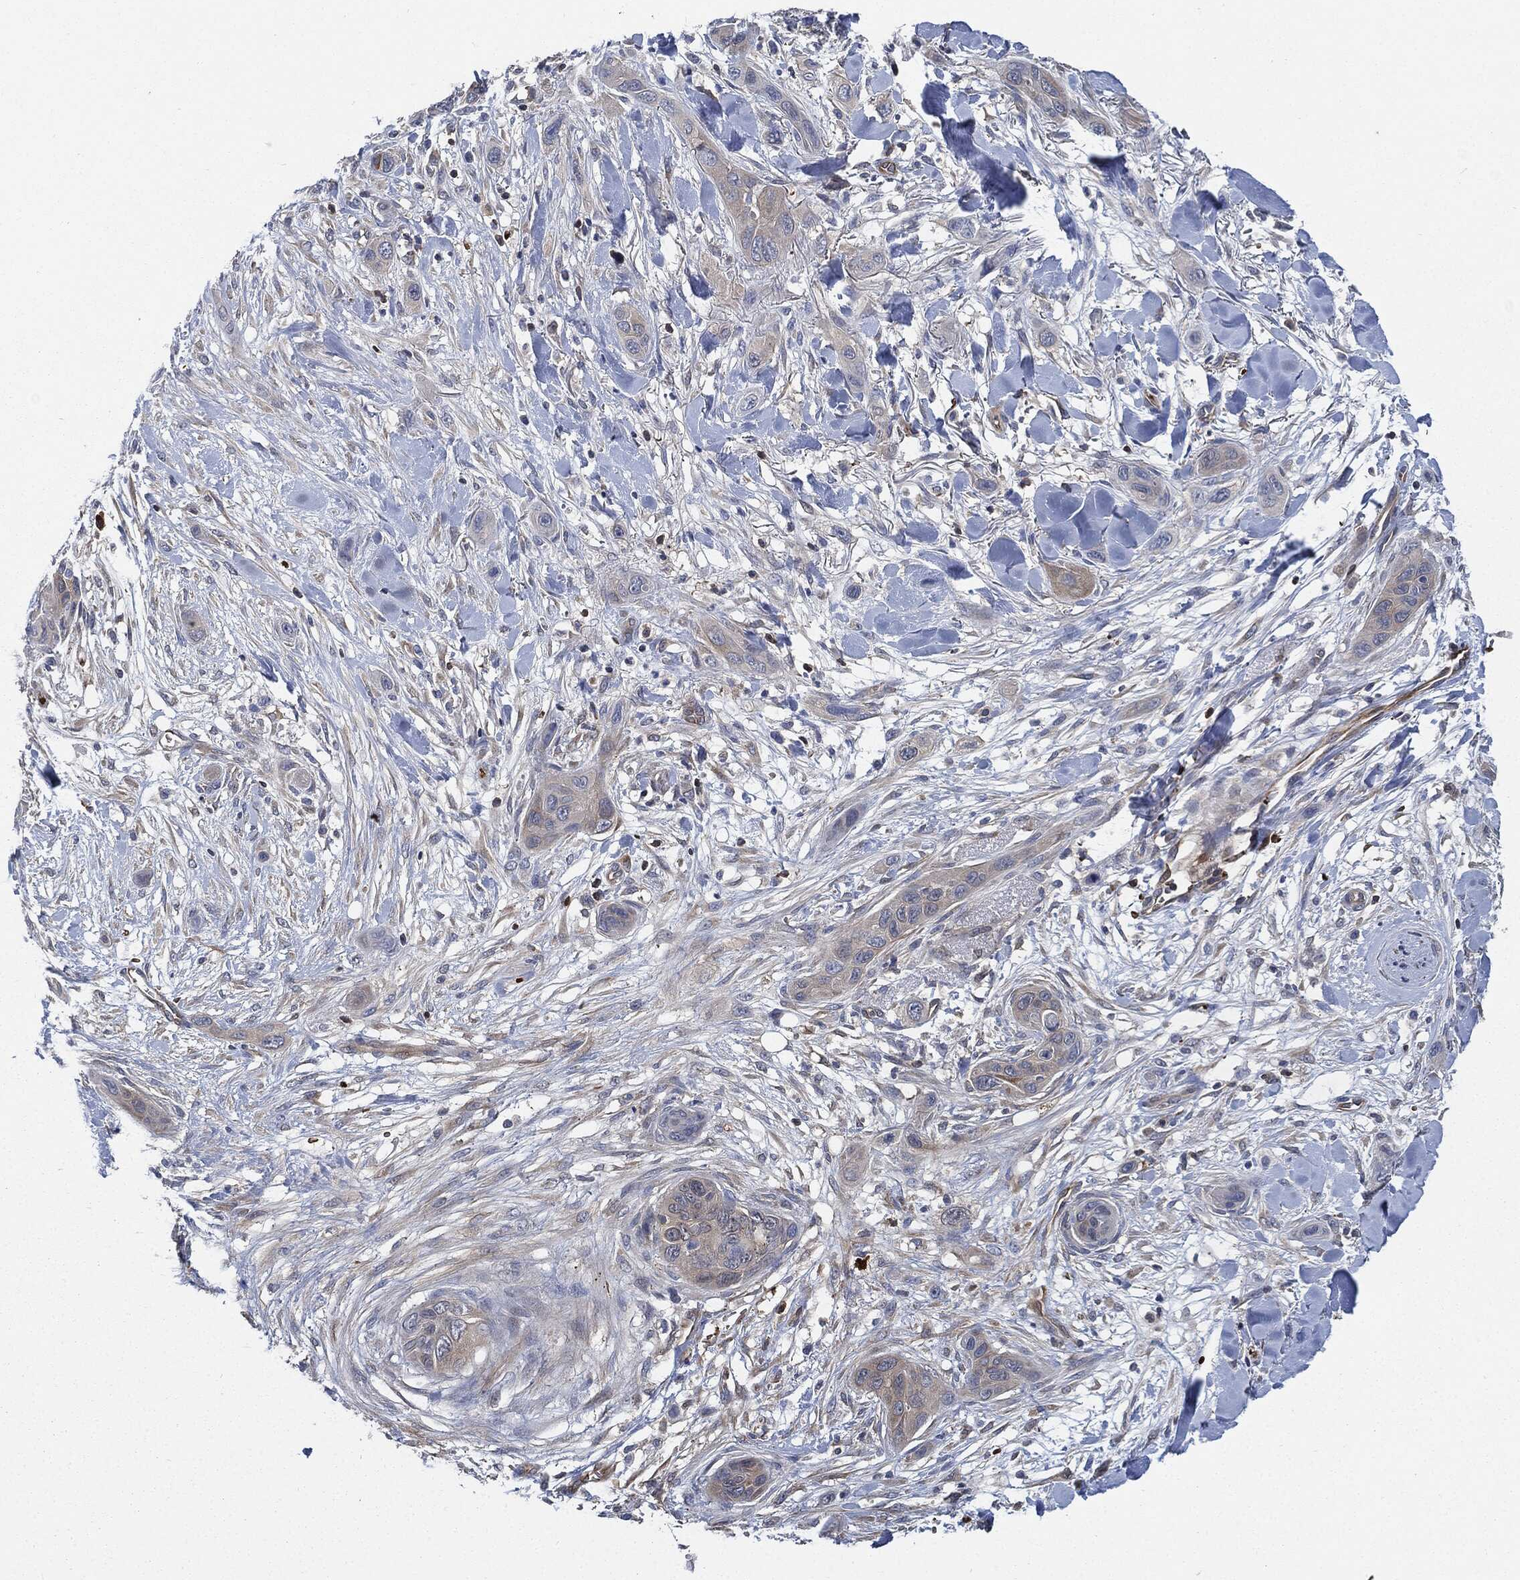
{"staining": {"intensity": "negative", "quantity": "none", "location": "none"}, "tissue": "skin cancer", "cell_type": "Tumor cells", "image_type": "cancer", "snomed": [{"axis": "morphology", "description": "Squamous cell carcinoma, NOS"}, {"axis": "topography", "description": "Skin"}], "caption": "Tumor cells are negative for protein expression in human skin squamous cell carcinoma.", "gene": "PRDX2", "patient": {"sex": "male", "age": 78}}